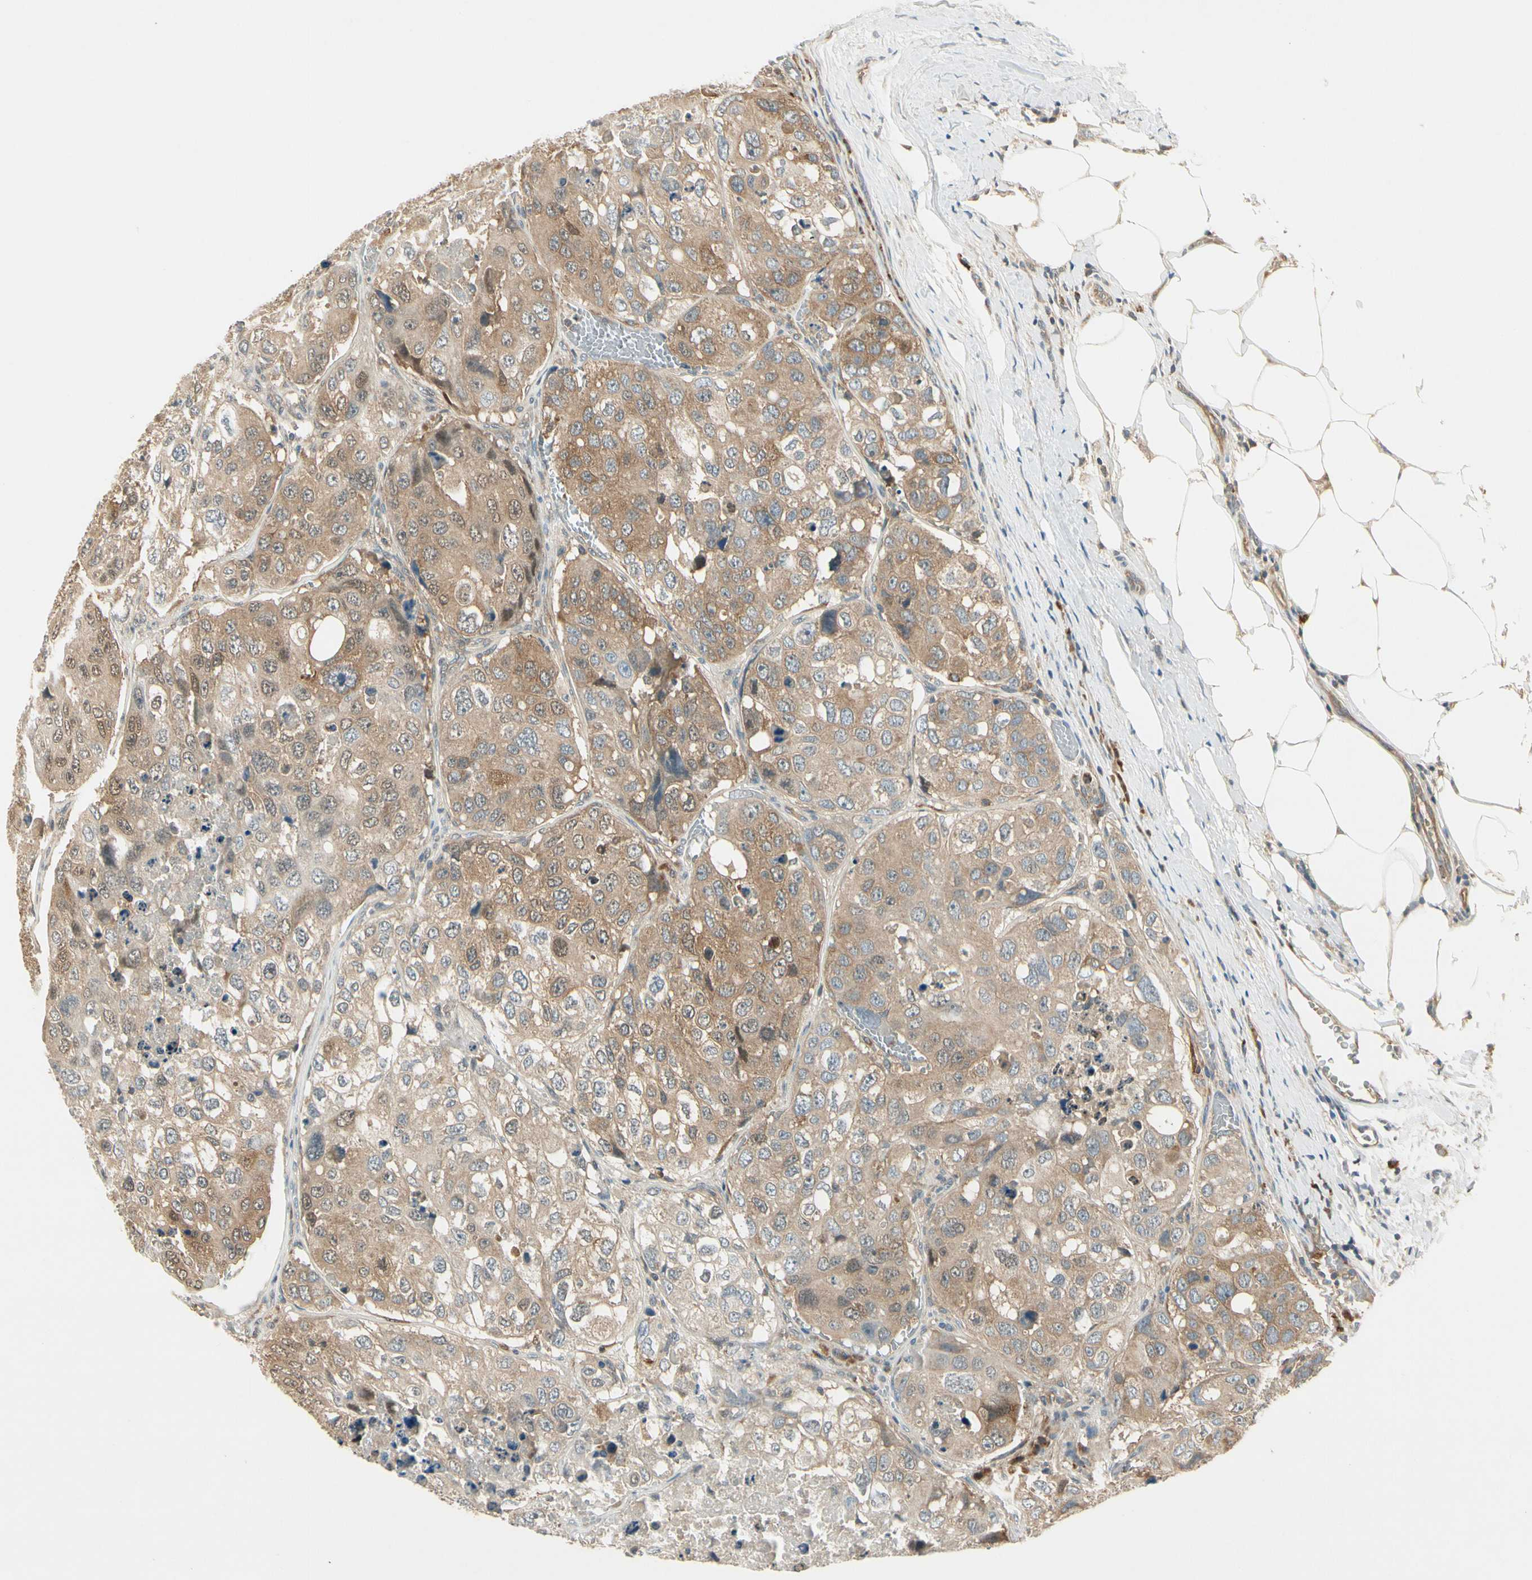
{"staining": {"intensity": "weak", "quantity": "25%-75%", "location": "cytoplasmic/membranous"}, "tissue": "urothelial cancer", "cell_type": "Tumor cells", "image_type": "cancer", "snomed": [{"axis": "morphology", "description": "Urothelial carcinoma, High grade"}, {"axis": "topography", "description": "Lymph node"}, {"axis": "topography", "description": "Urinary bladder"}], "caption": "Urothelial carcinoma (high-grade) was stained to show a protein in brown. There is low levels of weak cytoplasmic/membranous expression in approximately 25%-75% of tumor cells. Immunohistochemistry stains the protein in brown and the nuclei are stained blue.", "gene": "IPO5", "patient": {"sex": "male", "age": 51}}